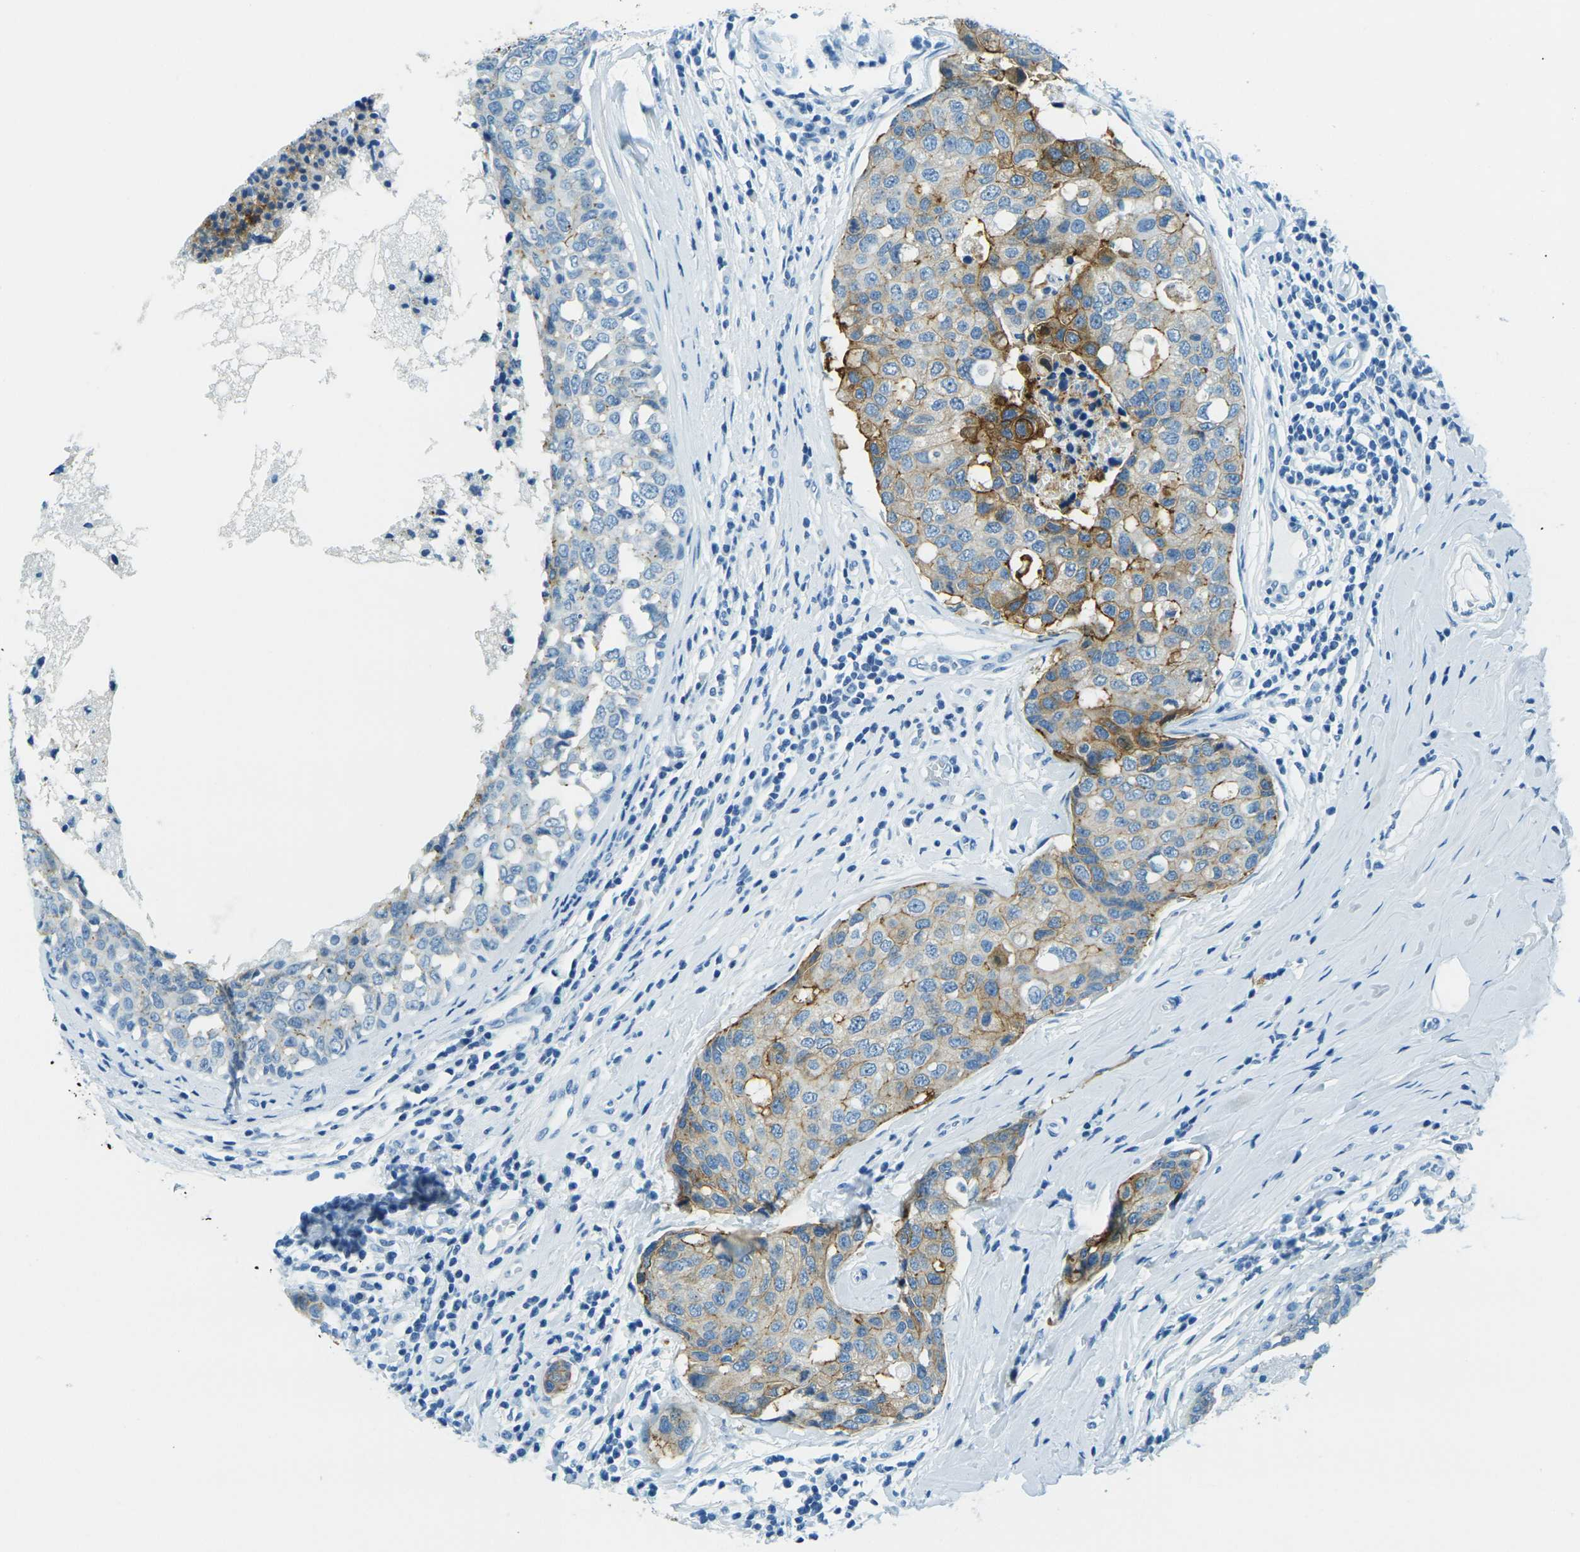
{"staining": {"intensity": "moderate", "quantity": "25%-75%", "location": "cytoplasmic/membranous"}, "tissue": "breast cancer", "cell_type": "Tumor cells", "image_type": "cancer", "snomed": [{"axis": "morphology", "description": "Duct carcinoma"}, {"axis": "topography", "description": "Breast"}], "caption": "The photomicrograph displays a brown stain indicating the presence of a protein in the cytoplasmic/membranous of tumor cells in breast cancer.", "gene": "OCLN", "patient": {"sex": "female", "age": 27}}